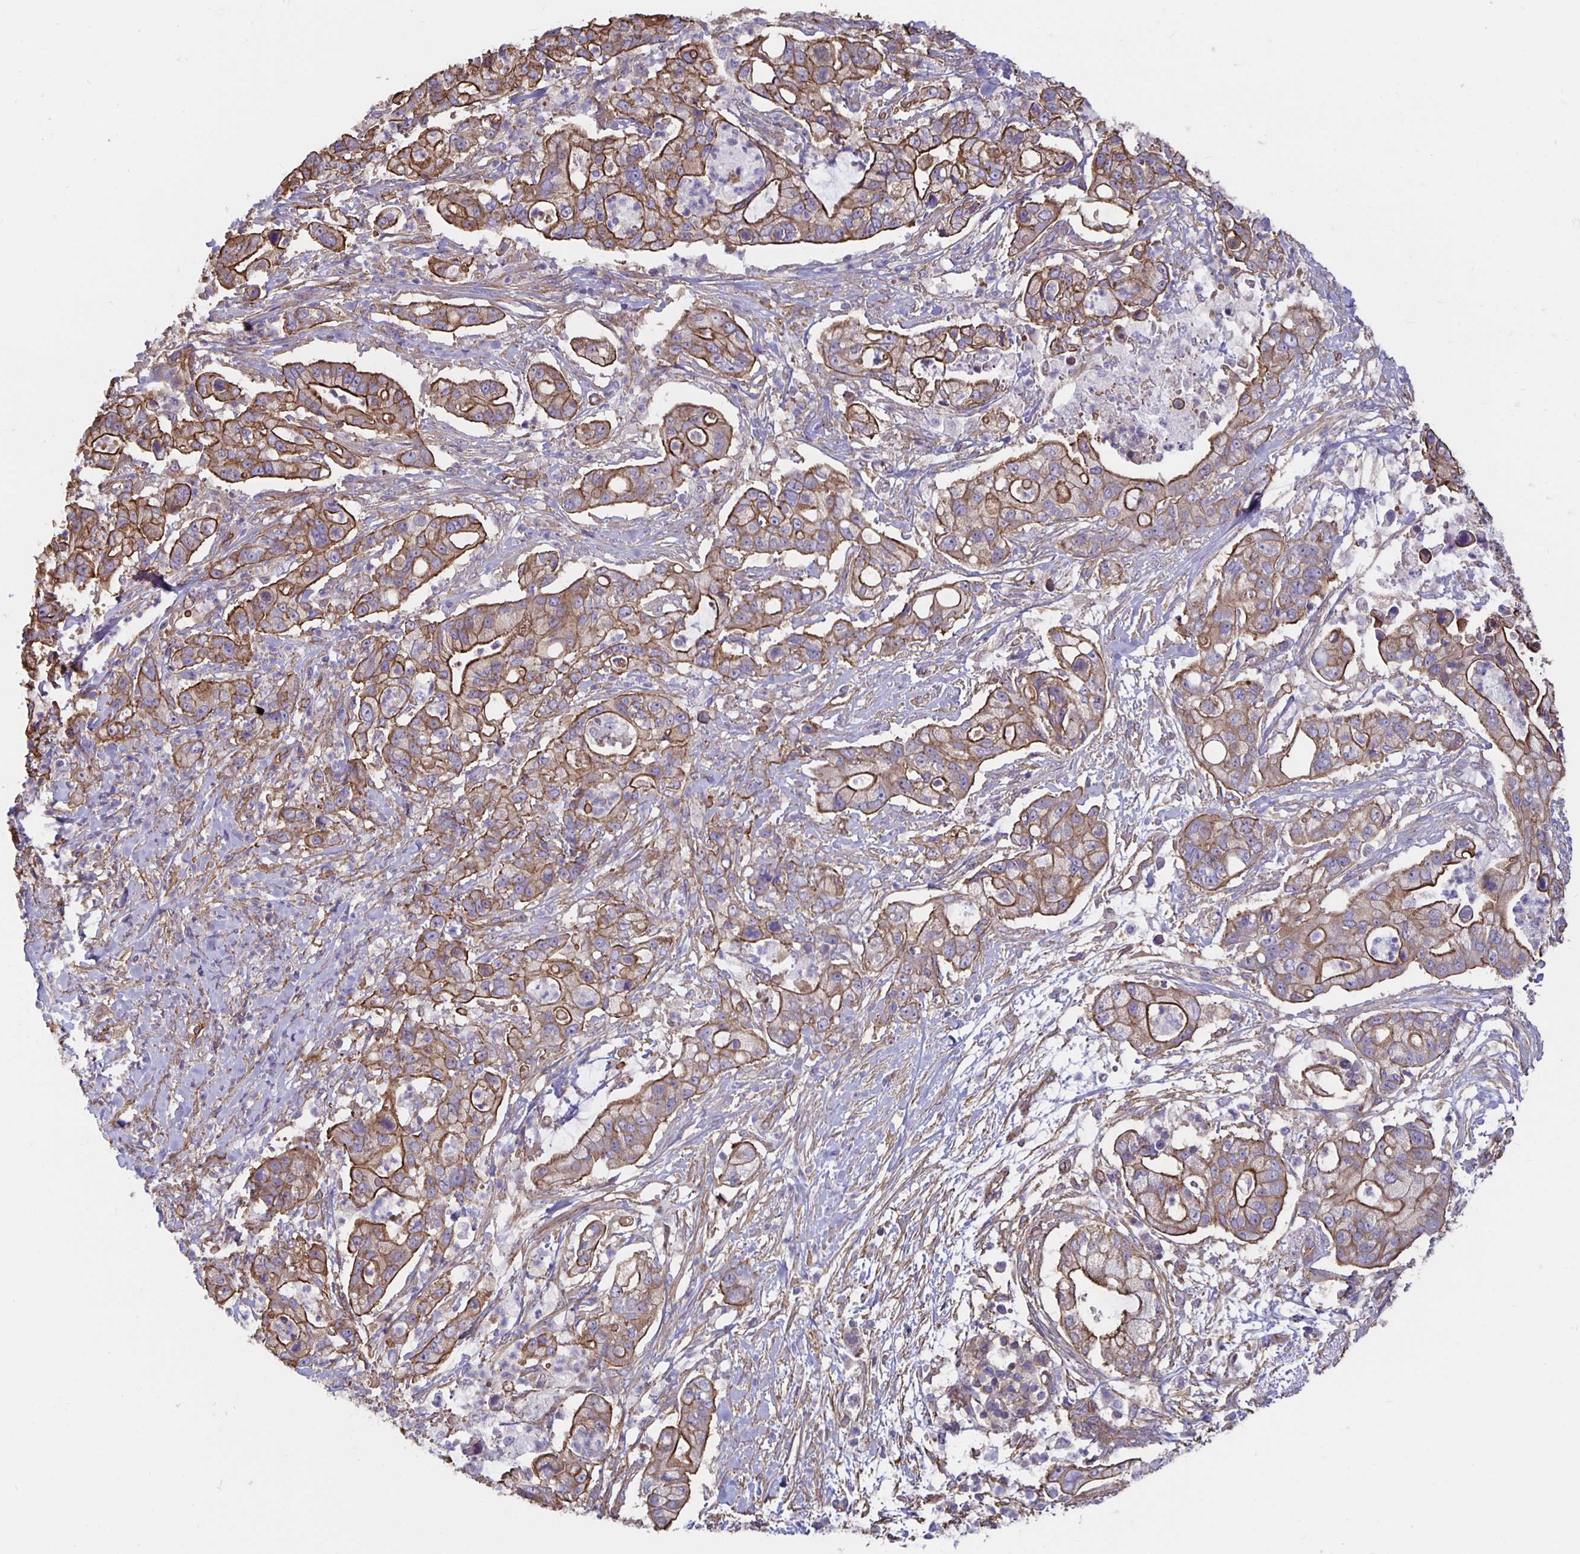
{"staining": {"intensity": "moderate", "quantity": ">75%", "location": "cytoplasmic/membranous"}, "tissue": "pancreatic cancer", "cell_type": "Tumor cells", "image_type": "cancer", "snomed": [{"axis": "morphology", "description": "Adenocarcinoma, NOS"}, {"axis": "topography", "description": "Pancreas"}], "caption": "Immunohistochemistry (IHC) staining of adenocarcinoma (pancreatic), which exhibits medium levels of moderate cytoplasmic/membranous expression in about >75% of tumor cells indicating moderate cytoplasmic/membranous protein positivity. The staining was performed using DAB (3,3'-diaminobenzidine) (brown) for protein detection and nuclei were counterstained in hematoxylin (blue).", "gene": "ARHGEF39", "patient": {"sex": "female", "age": 69}}